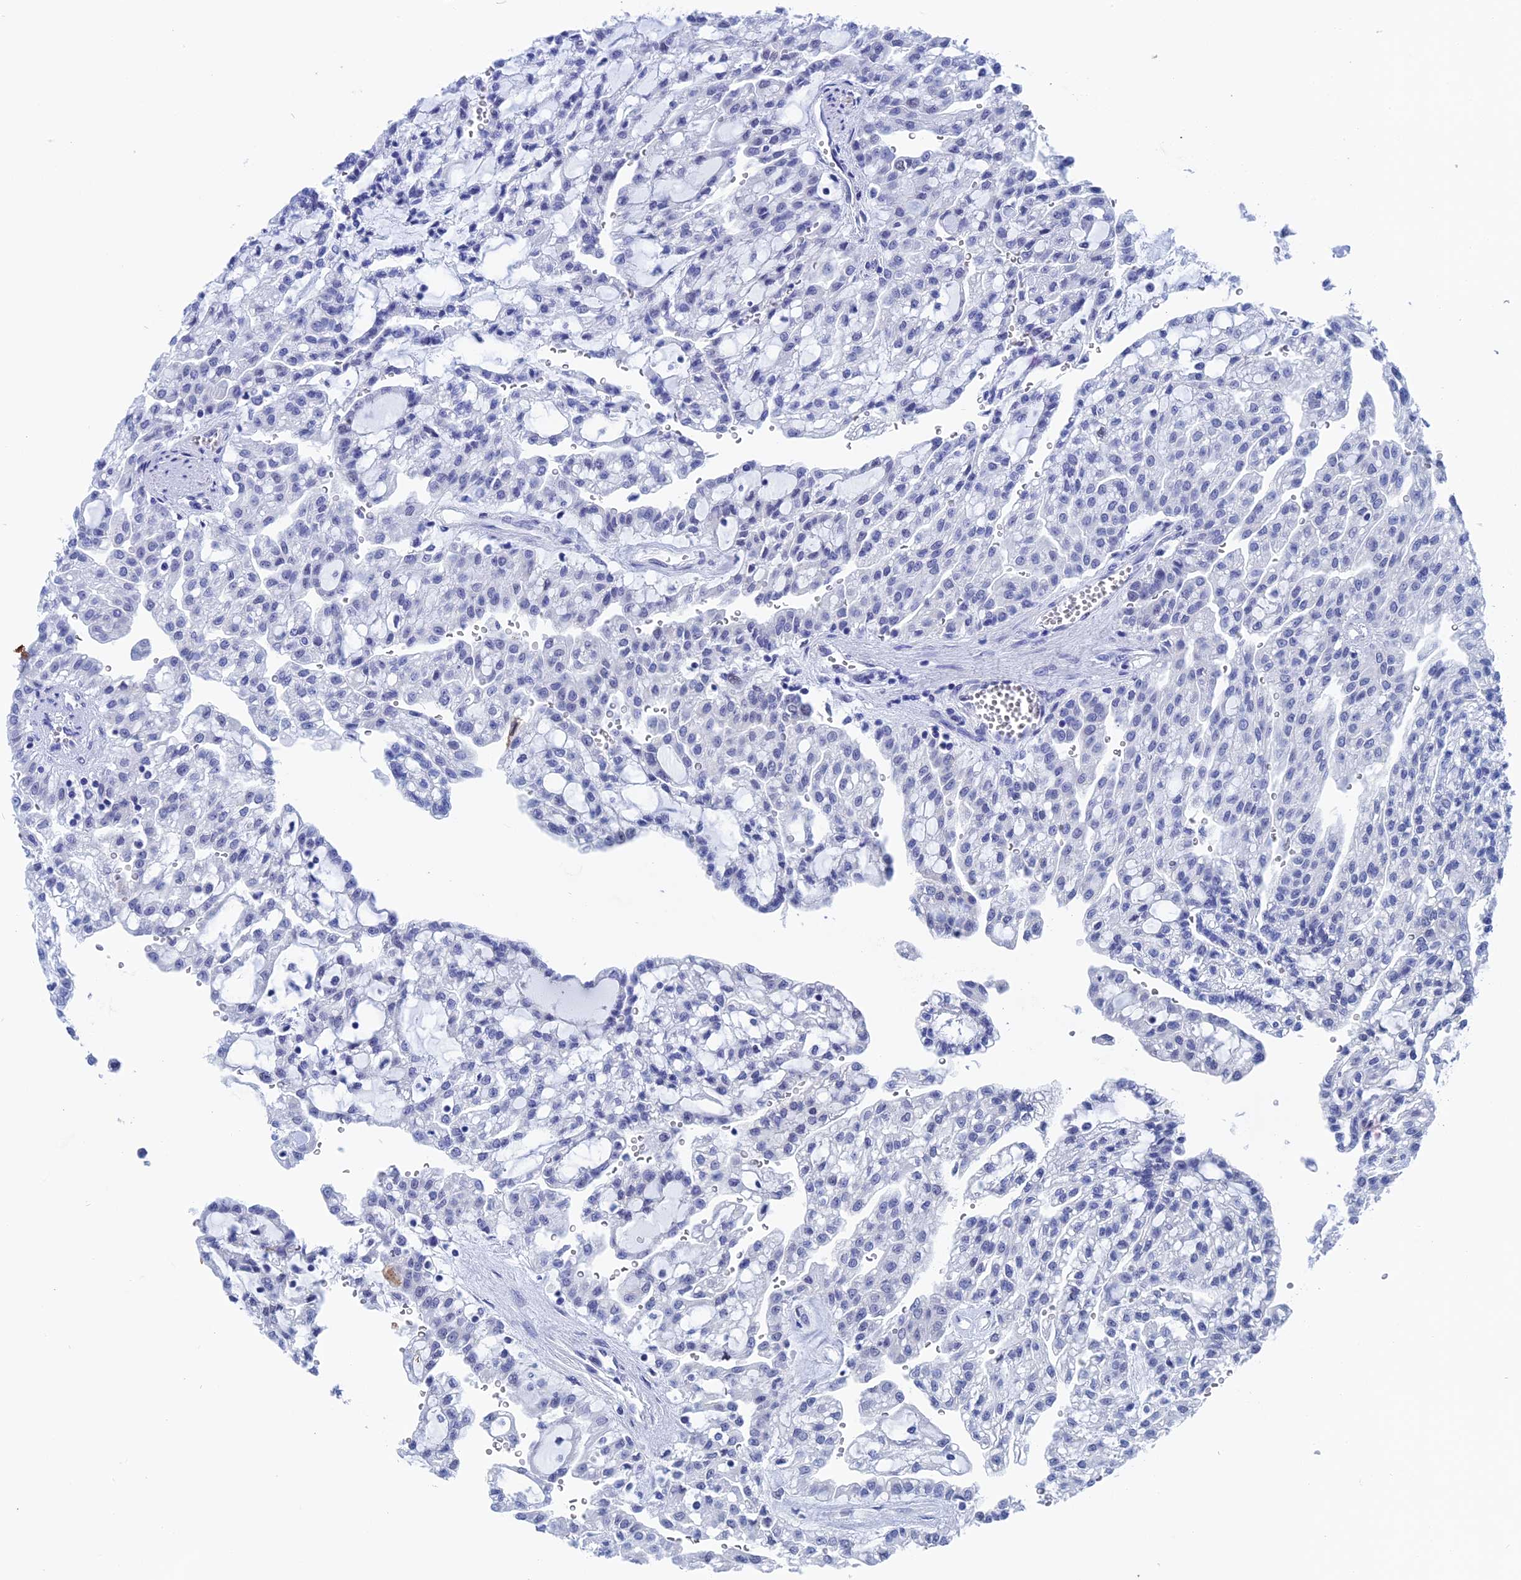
{"staining": {"intensity": "negative", "quantity": "none", "location": "none"}, "tissue": "renal cancer", "cell_type": "Tumor cells", "image_type": "cancer", "snomed": [{"axis": "morphology", "description": "Adenocarcinoma, NOS"}, {"axis": "topography", "description": "Kidney"}], "caption": "Protein analysis of renal cancer (adenocarcinoma) displays no significant staining in tumor cells.", "gene": "WDR83", "patient": {"sex": "male", "age": 63}}